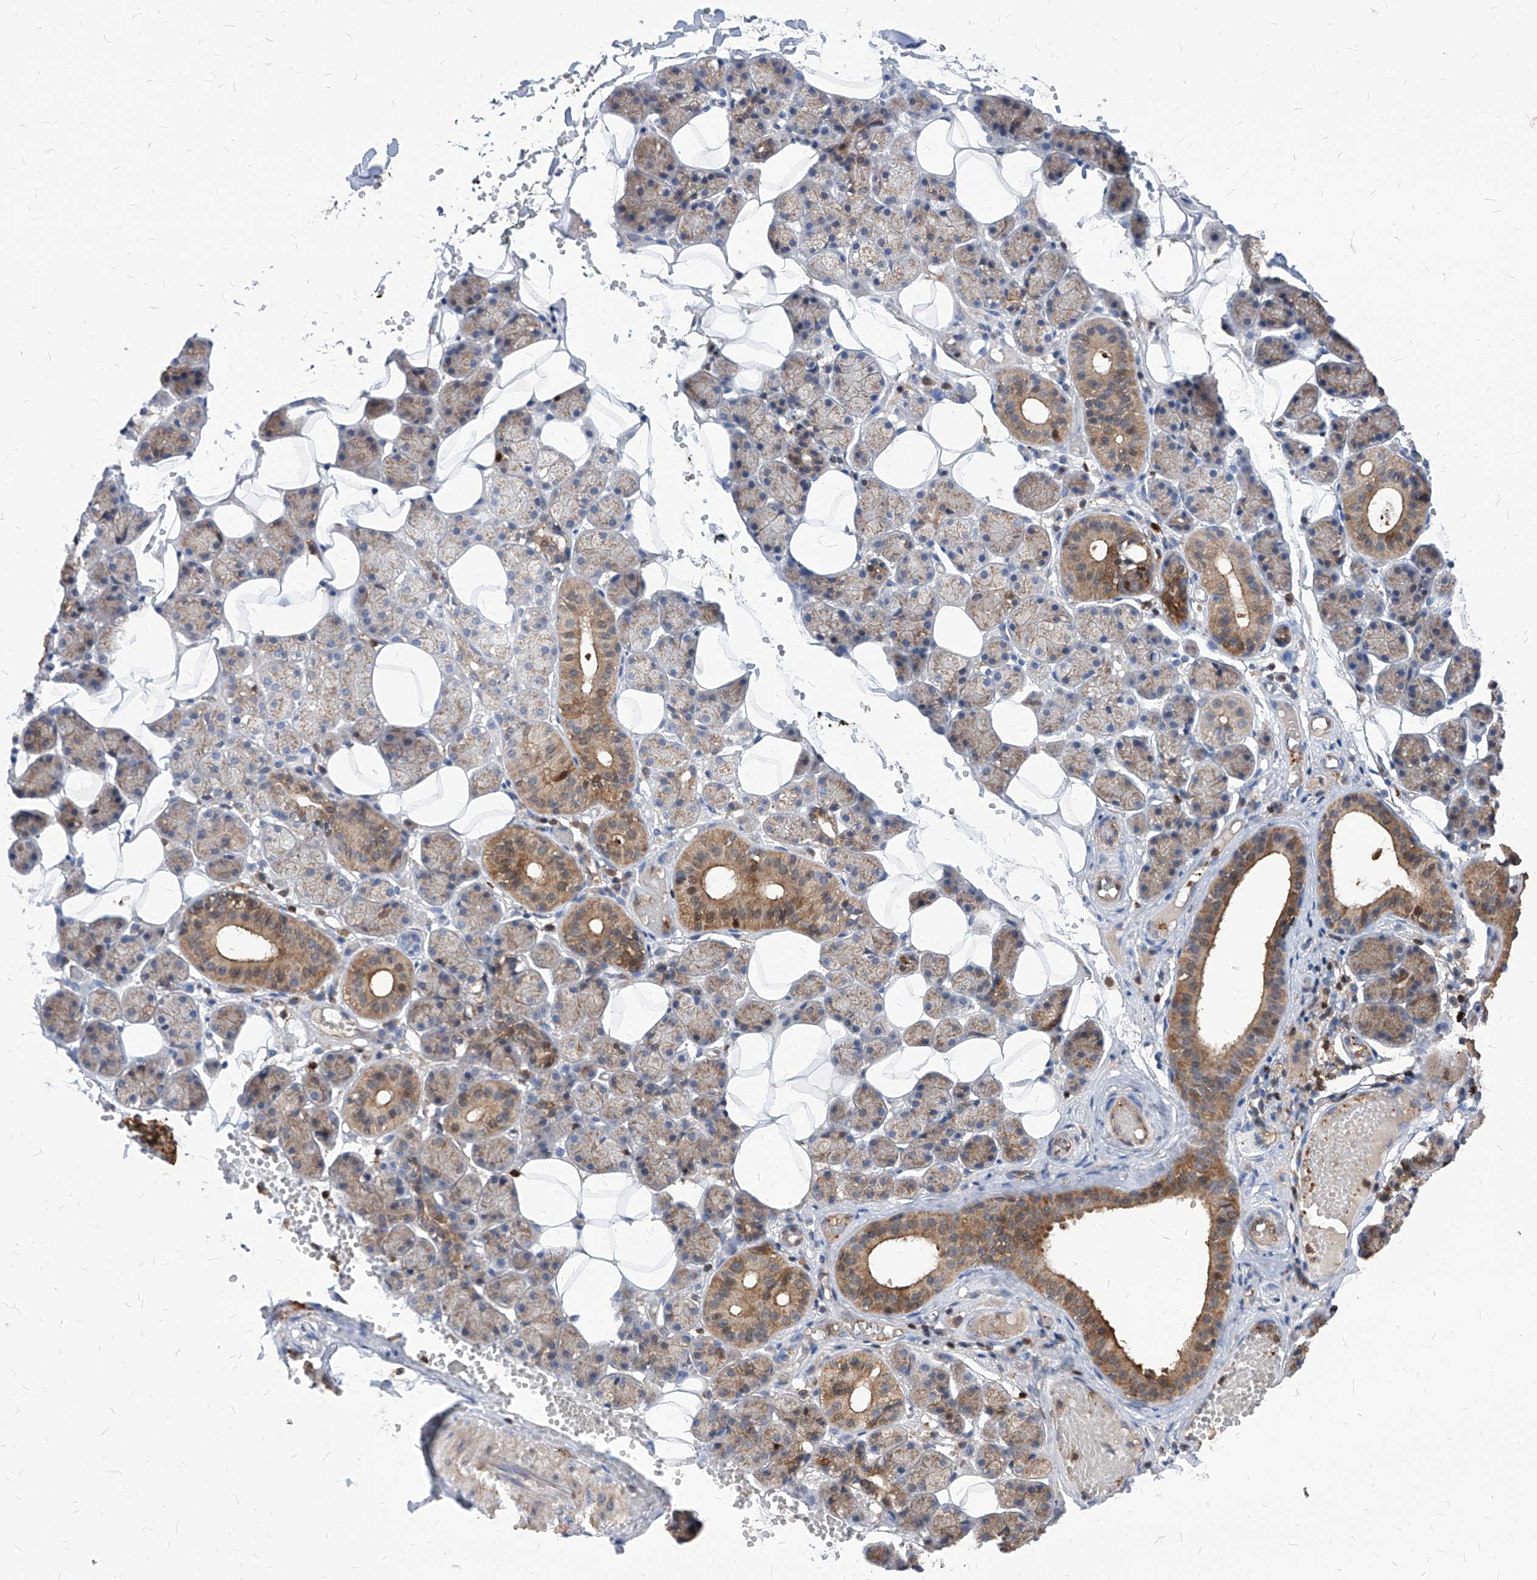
{"staining": {"intensity": "moderate", "quantity": "<25%", "location": "cytoplasmic/membranous"}, "tissue": "salivary gland", "cell_type": "Glandular cells", "image_type": "normal", "snomed": [{"axis": "morphology", "description": "Normal tissue, NOS"}, {"axis": "topography", "description": "Salivary gland"}], "caption": "This is an image of immunohistochemistry (IHC) staining of unremarkable salivary gland, which shows moderate positivity in the cytoplasmic/membranous of glandular cells.", "gene": "ABRACL", "patient": {"sex": "female", "age": 33}}